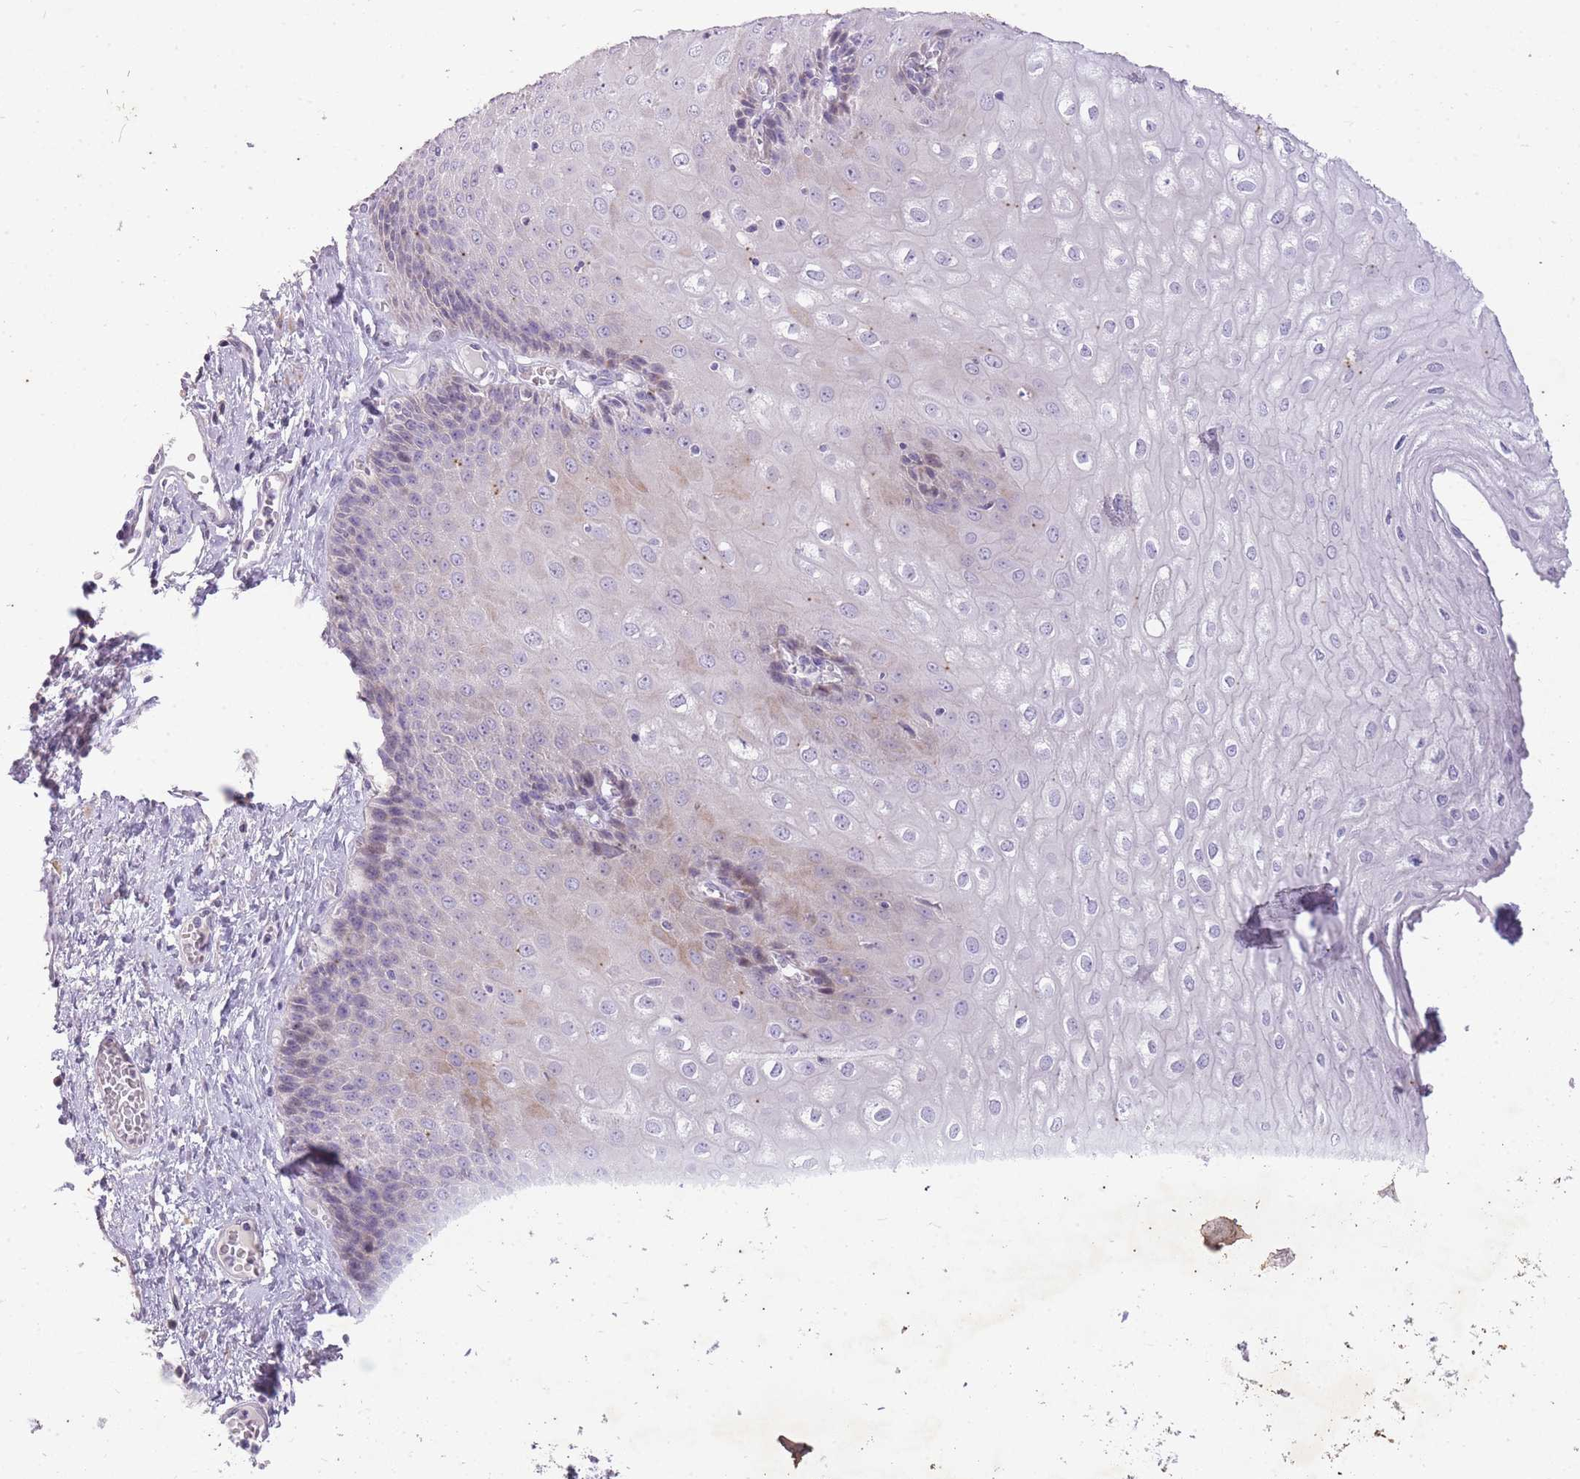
{"staining": {"intensity": "weak", "quantity": "<25%", "location": "cytoplasmic/membranous,nuclear"}, "tissue": "esophagus", "cell_type": "Squamous epithelial cells", "image_type": "normal", "snomed": [{"axis": "morphology", "description": "Normal tissue, NOS"}, {"axis": "topography", "description": "Esophagus"}], "caption": "Immunohistochemical staining of benign esophagus demonstrates no significant staining in squamous epithelial cells.", "gene": "CNTNAP3B", "patient": {"sex": "male", "age": 60}}